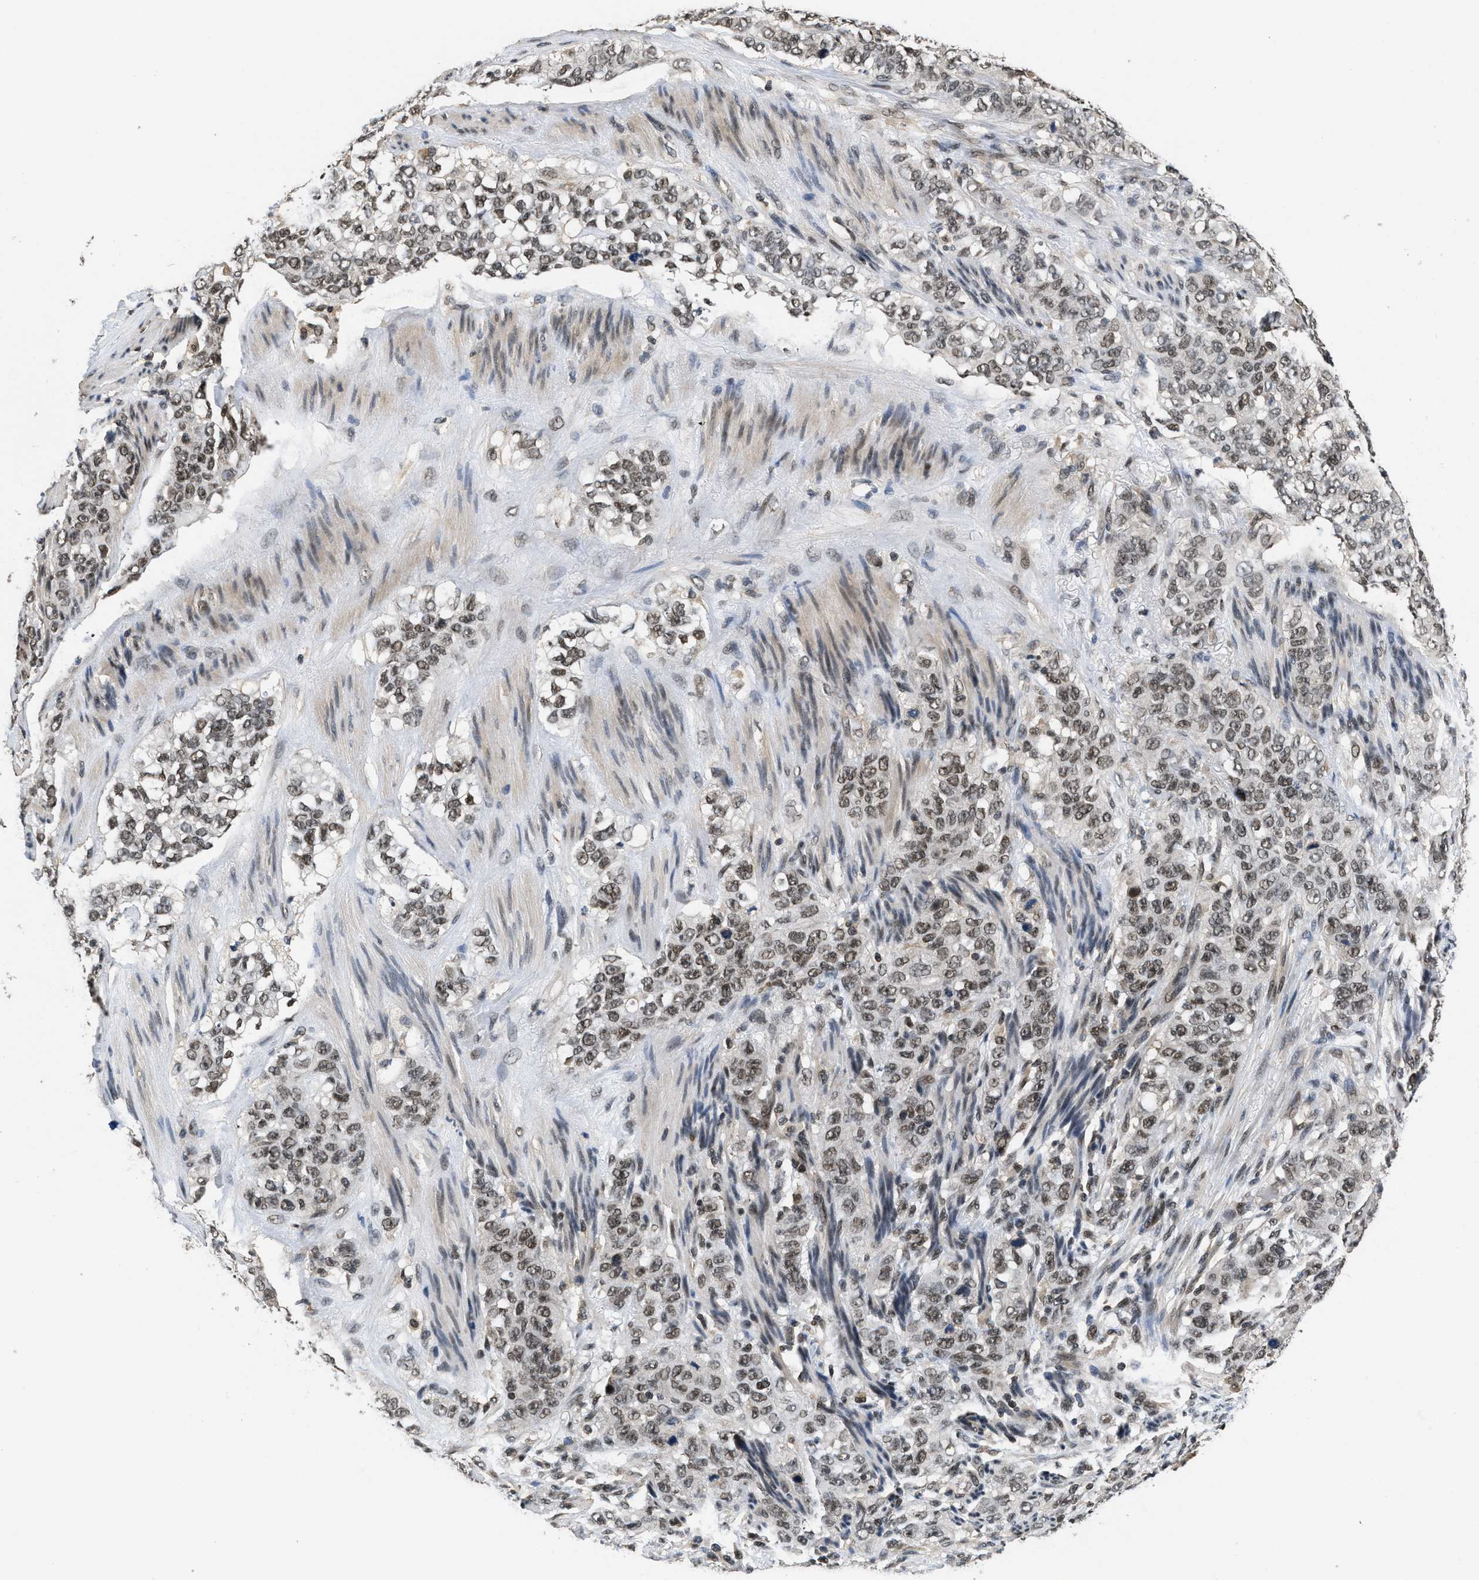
{"staining": {"intensity": "moderate", "quantity": ">75%", "location": "nuclear"}, "tissue": "stomach cancer", "cell_type": "Tumor cells", "image_type": "cancer", "snomed": [{"axis": "morphology", "description": "Adenocarcinoma, NOS"}, {"axis": "topography", "description": "Stomach"}], "caption": "Immunohistochemical staining of stomach cancer (adenocarcinoma) reveals medium levels of moderate nuclear protein expression in approximately >75% of tumor cells. The staining was performed using DAB to visualize the protein expression in brown, while the nuclei were stained in blue with hematoxylin (Magnification: 20x).", "gene": "CUL4B", "patient": {"sex": "male", "age": 48}}